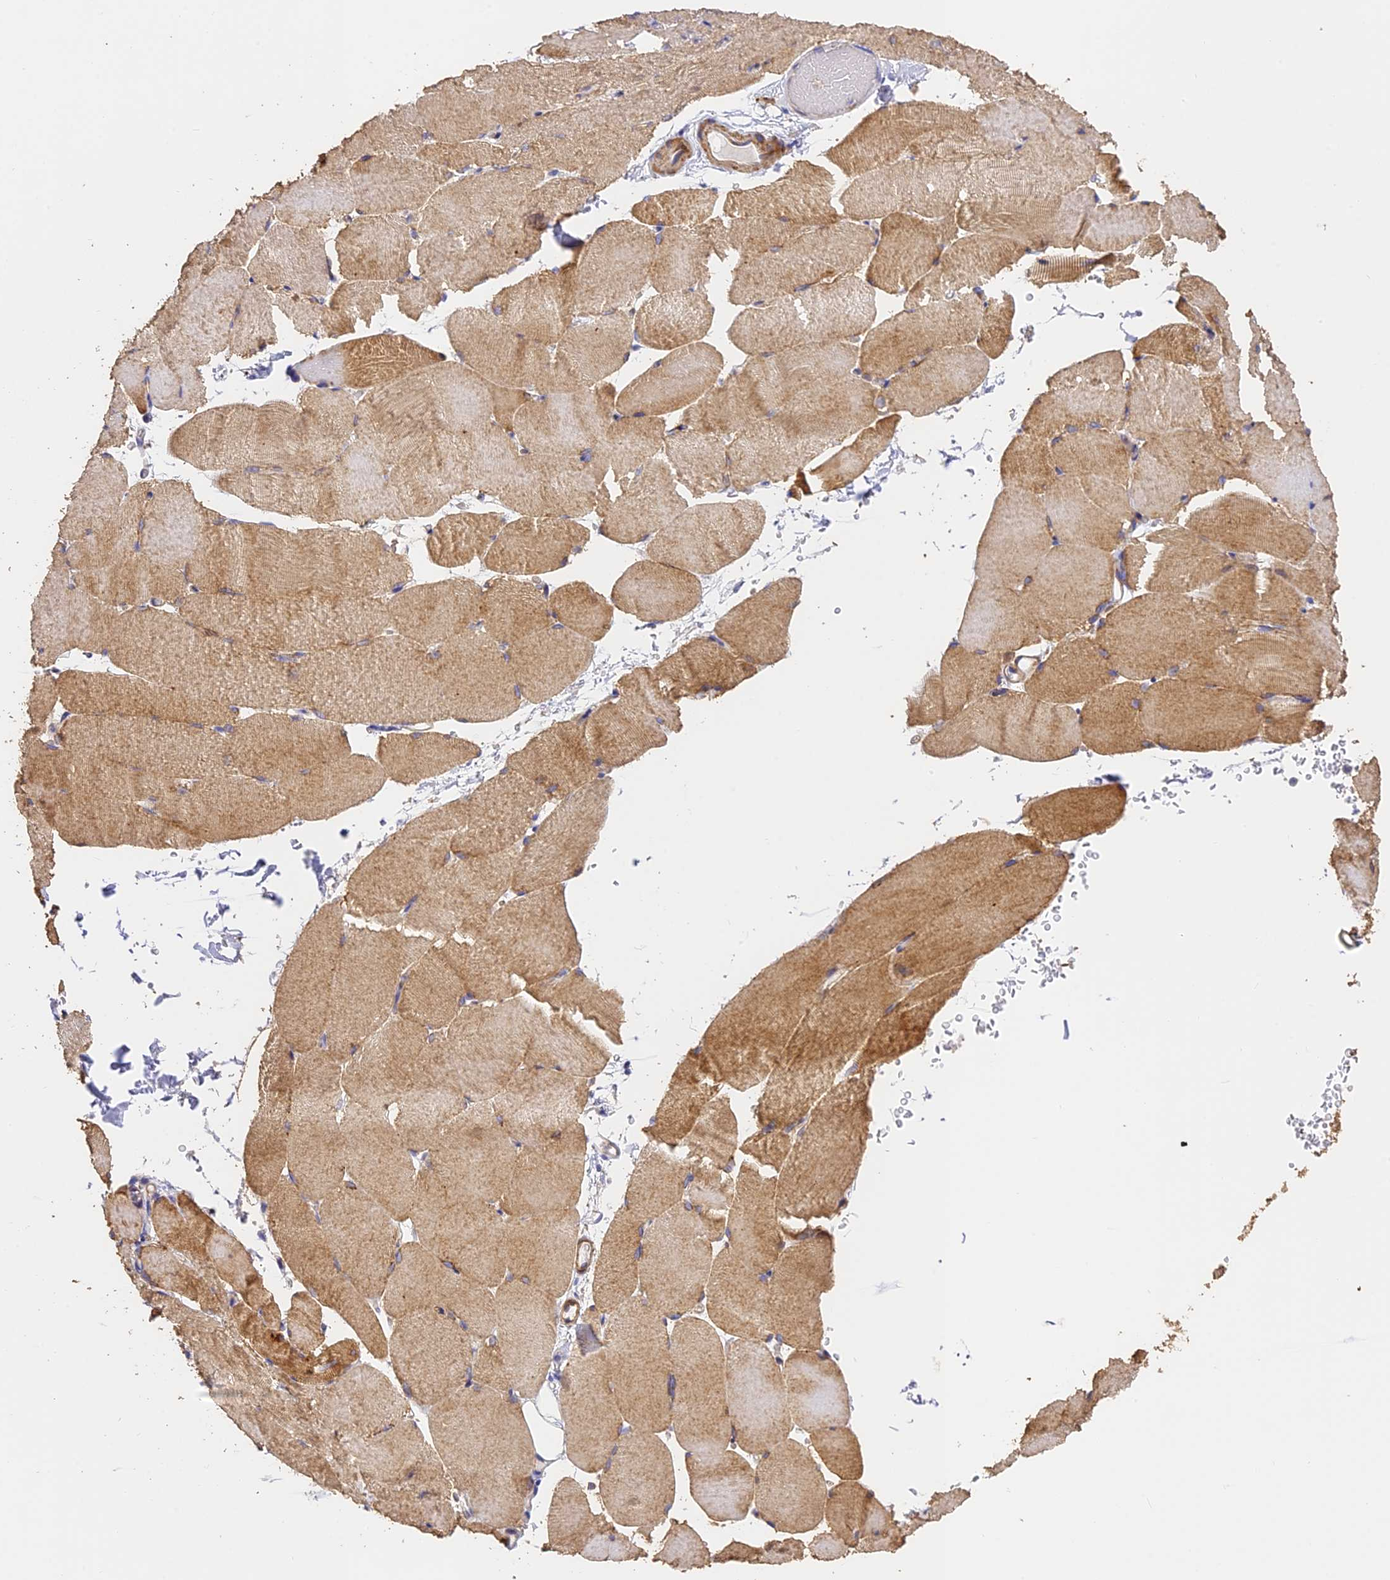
{"staining": {"intensity": "moderate", "quantity": "25%-75%", "location": "cytoplasmic/membranous"}, "tissue": "skeletal muscle", "cell_type": "Myocytes", "image_type": "normal", "snomed": [{"axis": "morphology", "description": "Normal tissue, NOS"}, {"axis": "topography", "description": "Skeletal muscle"}, {"axis": "topography", "description": "Parathyroid gland"}], "caption": "This image displays unremarkable skeletal muscle stained with immunohistochemistry to label a protein in brown. The cytoplasmic/membranous of myocytes show moderate positivity for the protein. Nuclei are counter-stained blue.", "gene": "SLC11A1", "patient": {"sex": "female", "age": 37}}